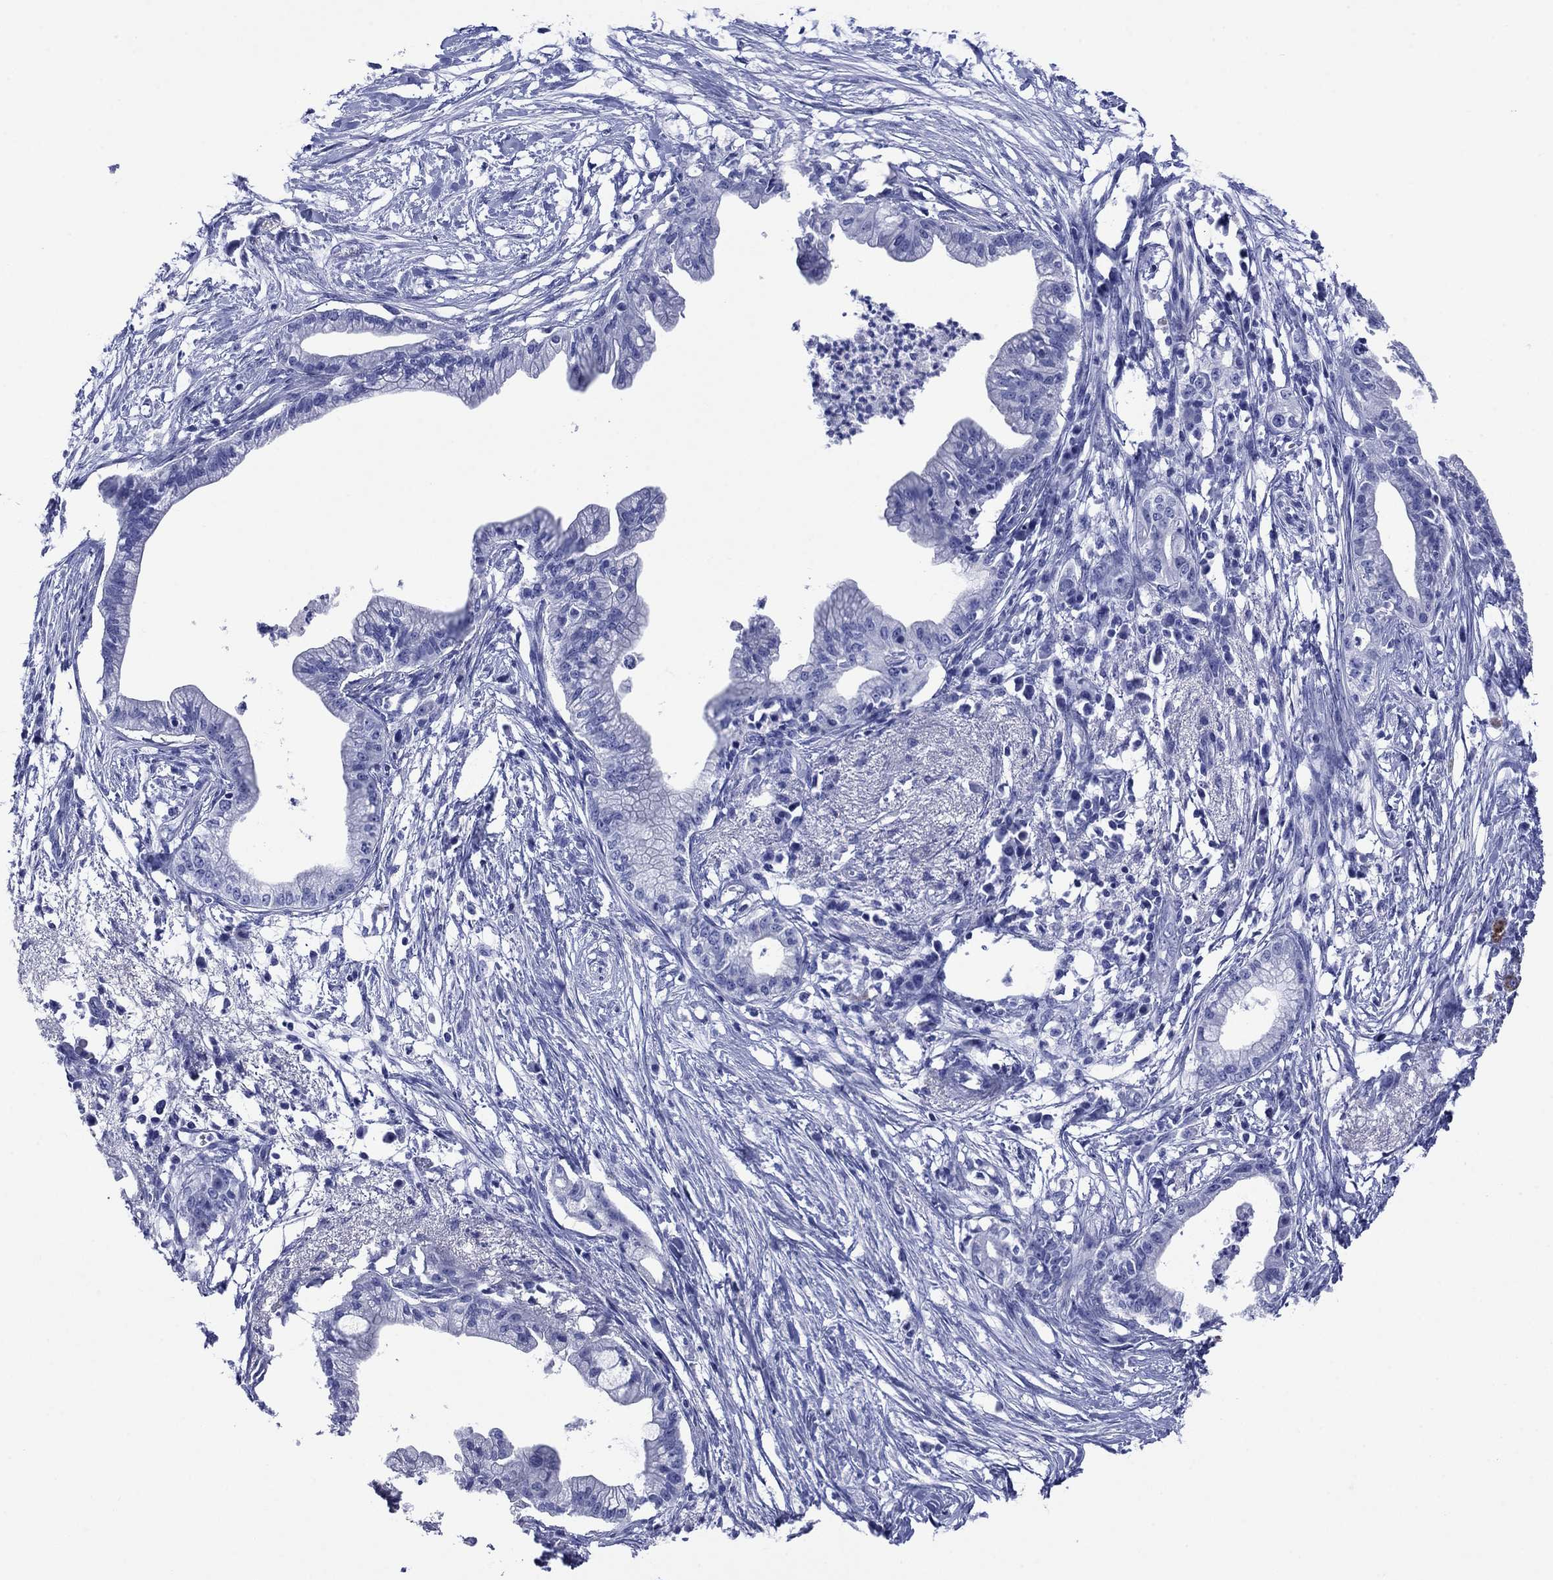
{"staining": {"intensity": "negative", "quantity": "none", "location": "none"}, "tissue": "pancreatic cancer", "cell_type": "Tumor cells", "image_type": "cancer", "snomed": [{"axis": "morphology", "description": "Normal tissue, NOS"}, {"axis": "morphology", "description": "Adenocarcinoma, NOS"}, {"axis": "topography", "description": "Pancreas"}], "caption": "The micrograph displays no staining of tumor cells in pancreatic cancer.", "gene": "SLC1A2", "patient": {"sex": "female", "age": 58}}